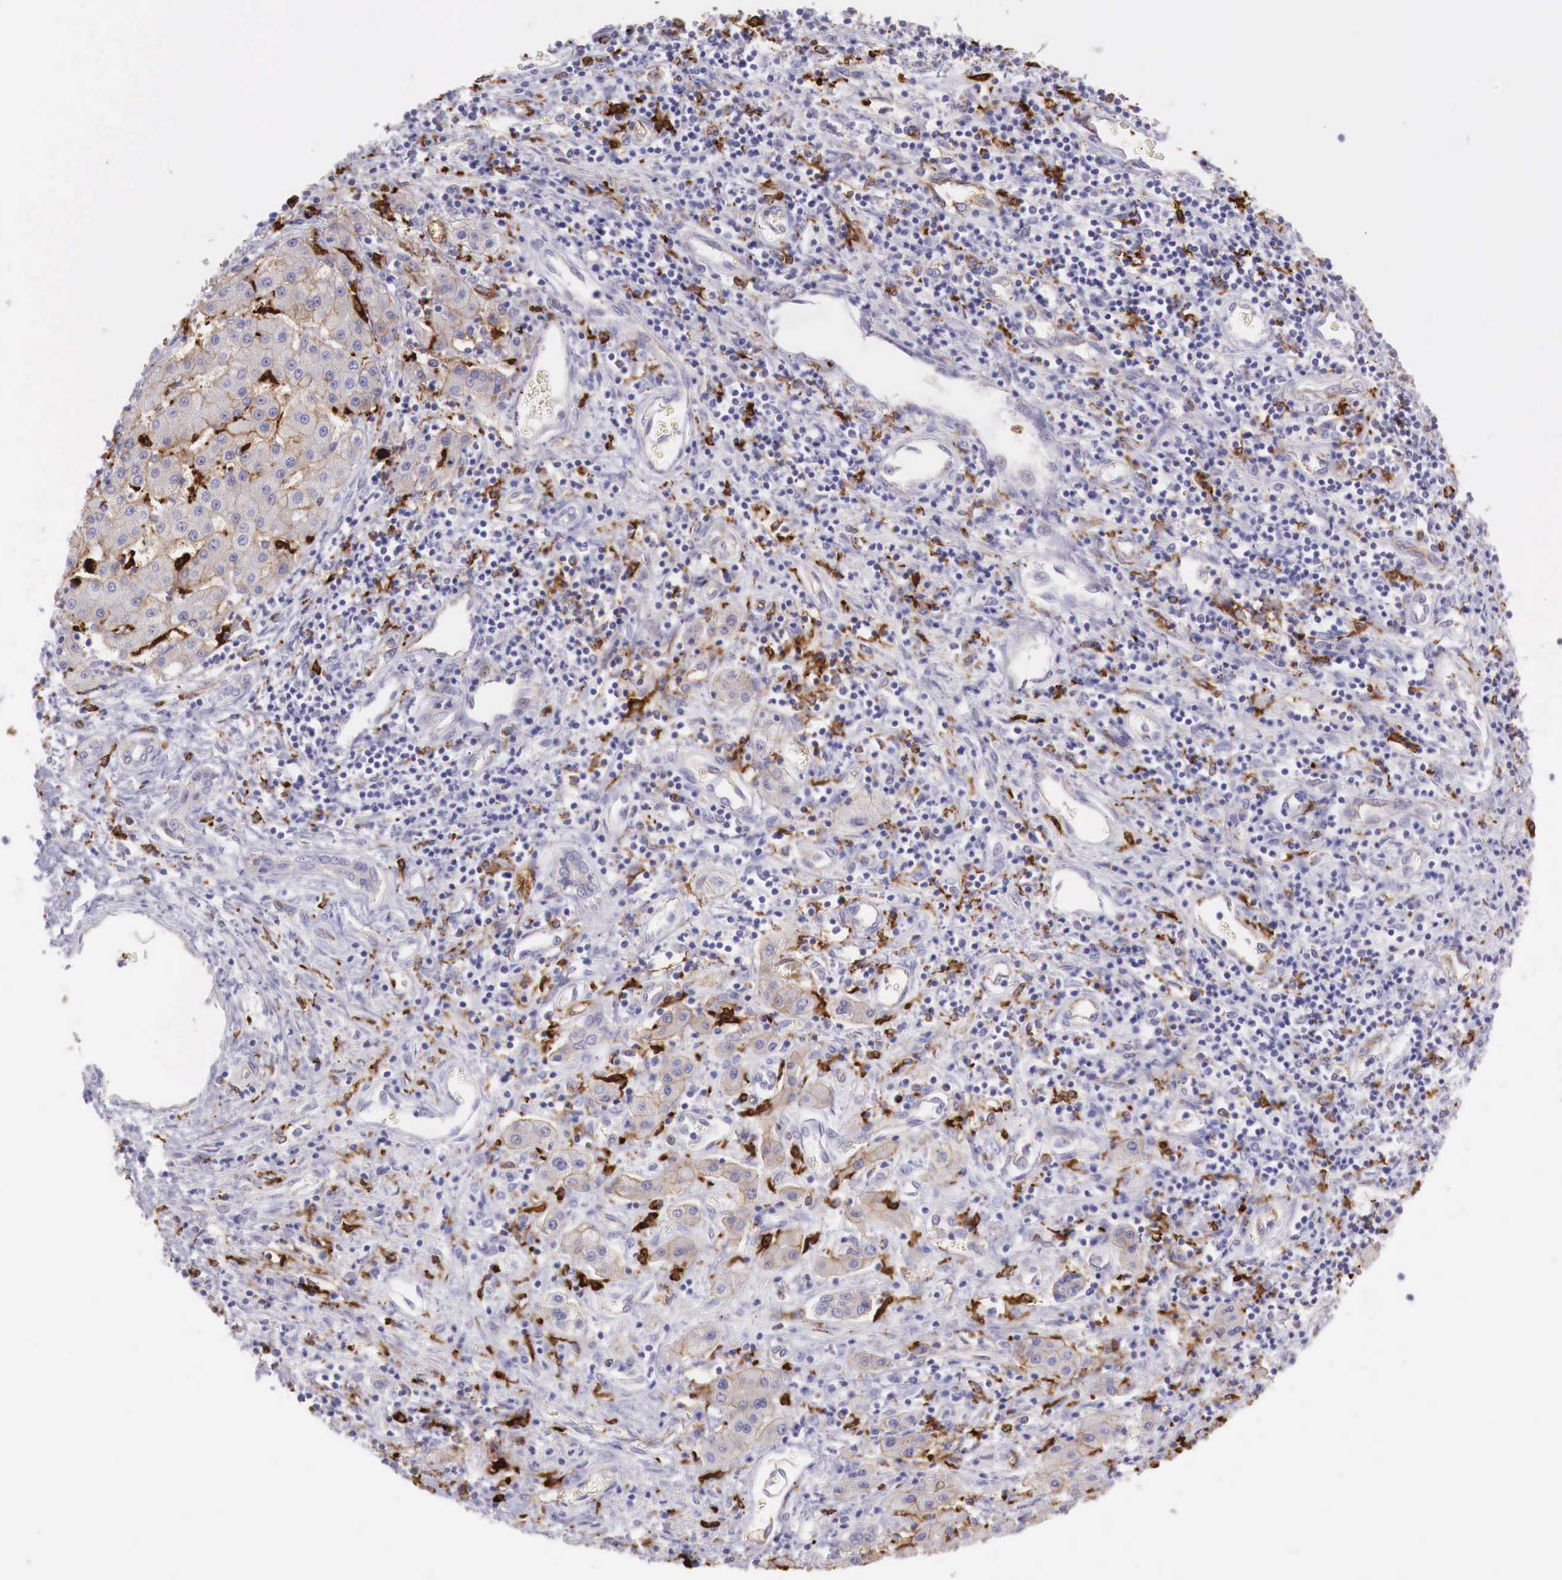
{"staining": {"intensity": "weak", "quantity": "25%-75%", "location": "cytoplasmic/membranous"}, "tissue": "liver cancer", "cell_type": "Tumor cells", "image_type": "cancer", "snomed": [{"axis": "morphology", "description": "Carcinoma, Hepatocellular, NOS"}, {"axis": "topography", "description": "Liver"}], "caption": "Tumor cells display weak cytoplasmic/membranous staining in approximately 25%-75% of cells in liver cancer.", "gene": "MSR1", "patient": {"sex": "male", "age": 24}}